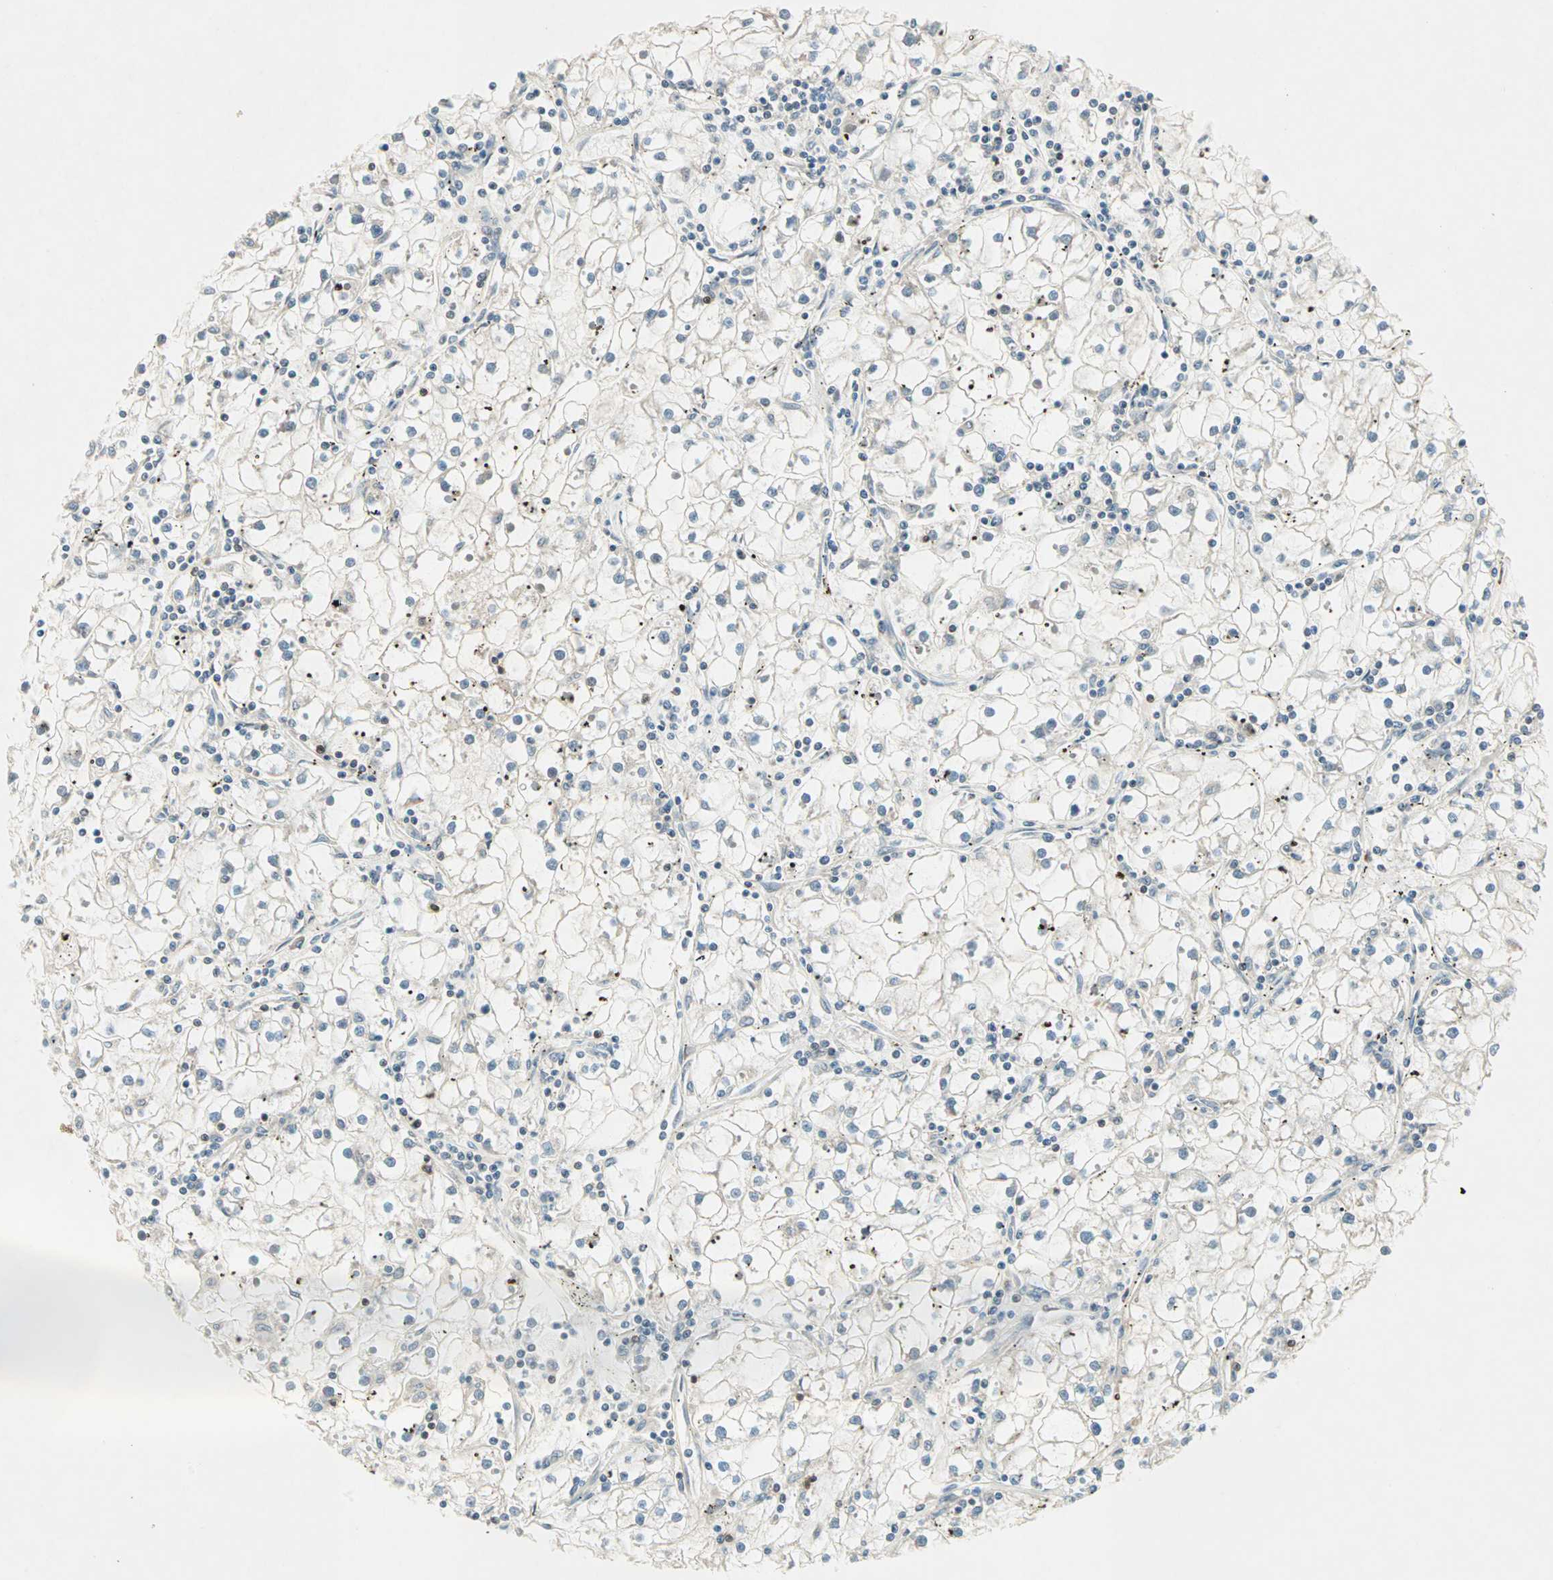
{"staining": {"intensity": "negative", "quantity": "none", "location": "none"}, "tissue": "renal cancer", "cell_type": "Tumor cells", "image_type": "cancer", "snomed": [{"axis": "morphology", "description": "Adenocarcinoma, NOS"}, {"axis": "topography", "description": "Kidney"}], "caption": "Immunohistochemistry (IHC) image of human adenocarcinoma (renal) stained for a protein (brown), which displays no staining in tumor cells.", "gene": "RTL6", "patient": {"sex": "male", "age": 56}}